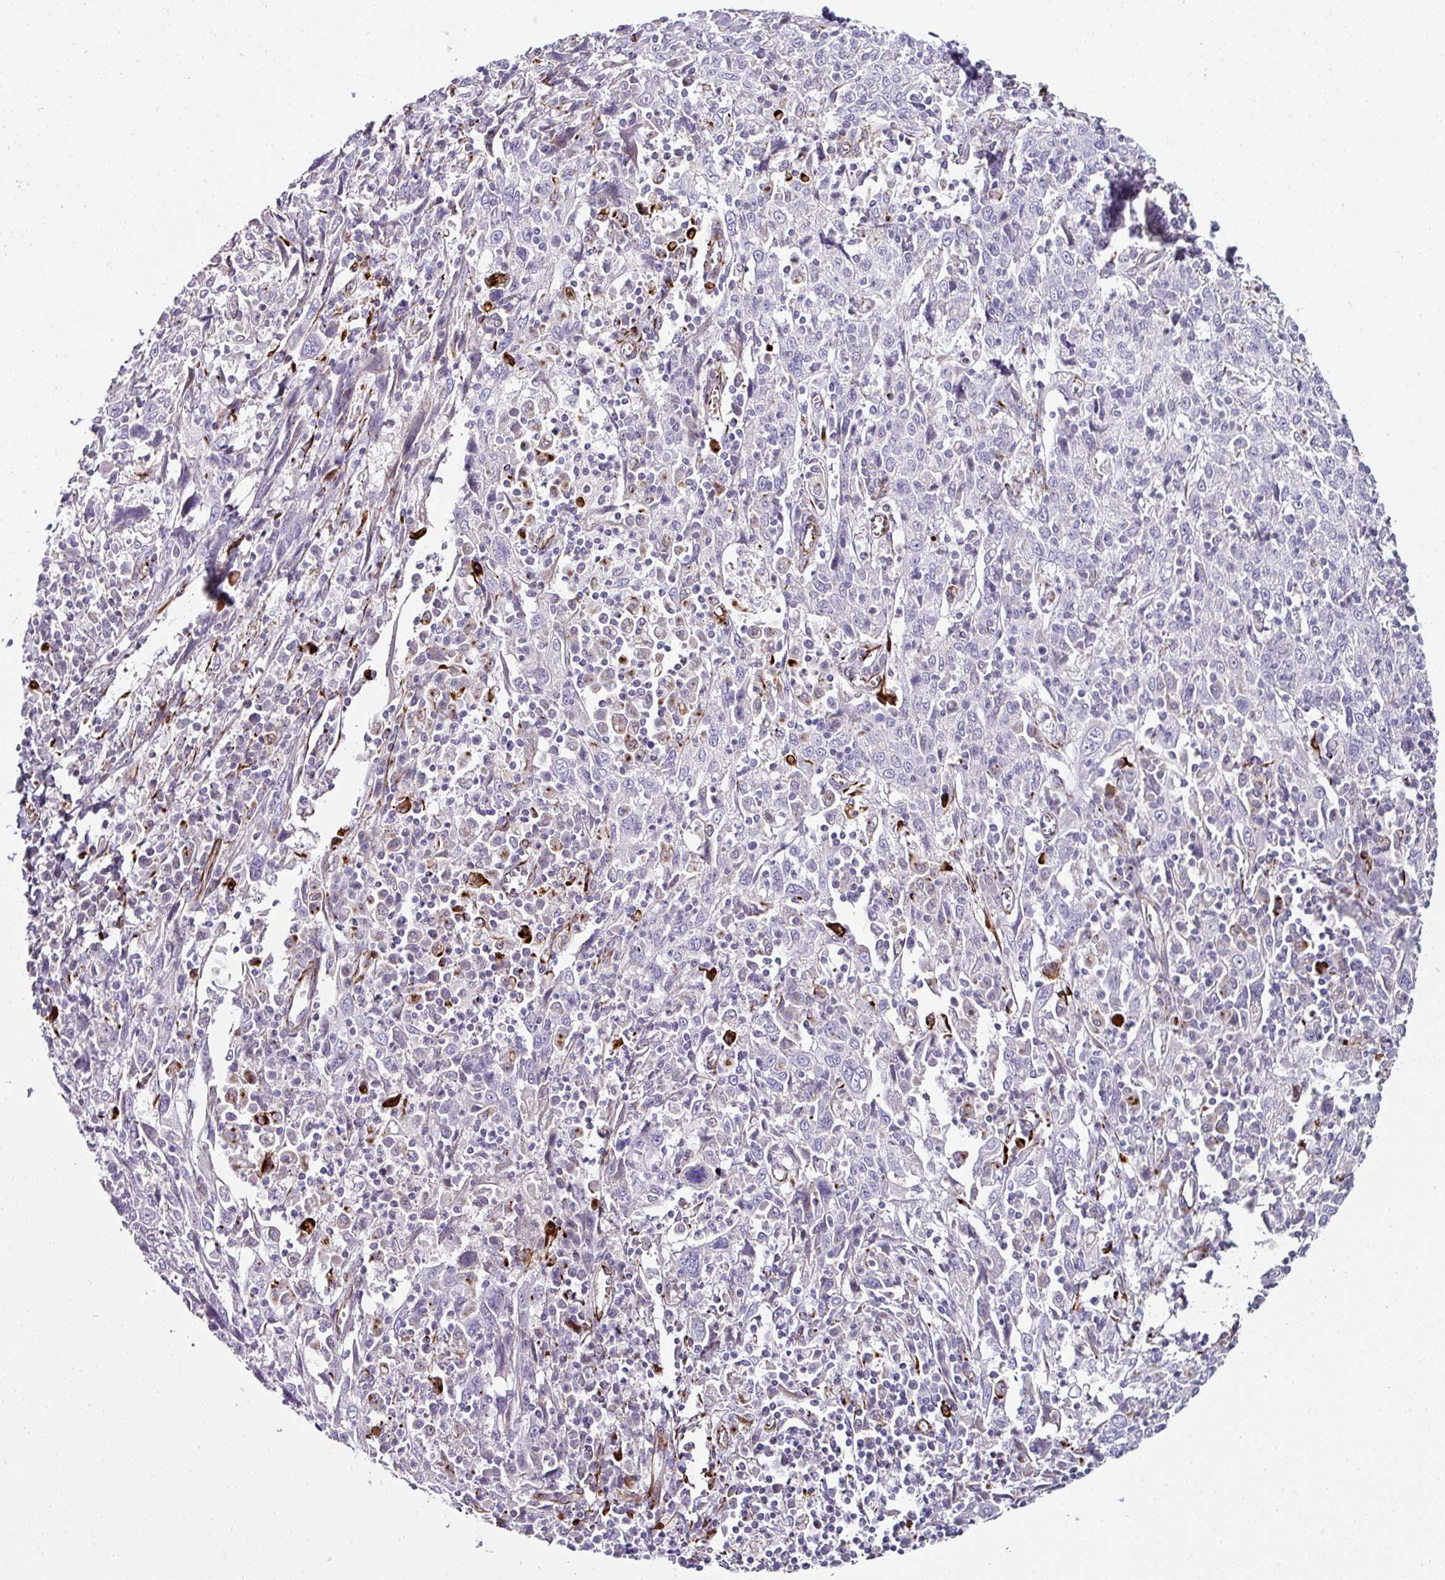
{"staining": {"intensity": "negative", "quantity": "none", "location": "none"}, "tissue": "cervical cancer", "cell_type": "Tumor cells", "image_type": "cancer", "snomed": [{"axis": "morphology", "description": "Squamous cell carcinoma, NOS"}, {"axis": "topography", "description": "Cervix"}], "caption": "DAB (3,3'-diaminobenzidine) immunohistochemical staining of cervical cancer (squamous cell carcinoma) reveals no significant staining in tumor cells. (Immunohistochemistry (ihc), brightfield microscopy, high magnification).", "gene": "TMPRSS9", "patient": {"sex": "female", "age": 46}}